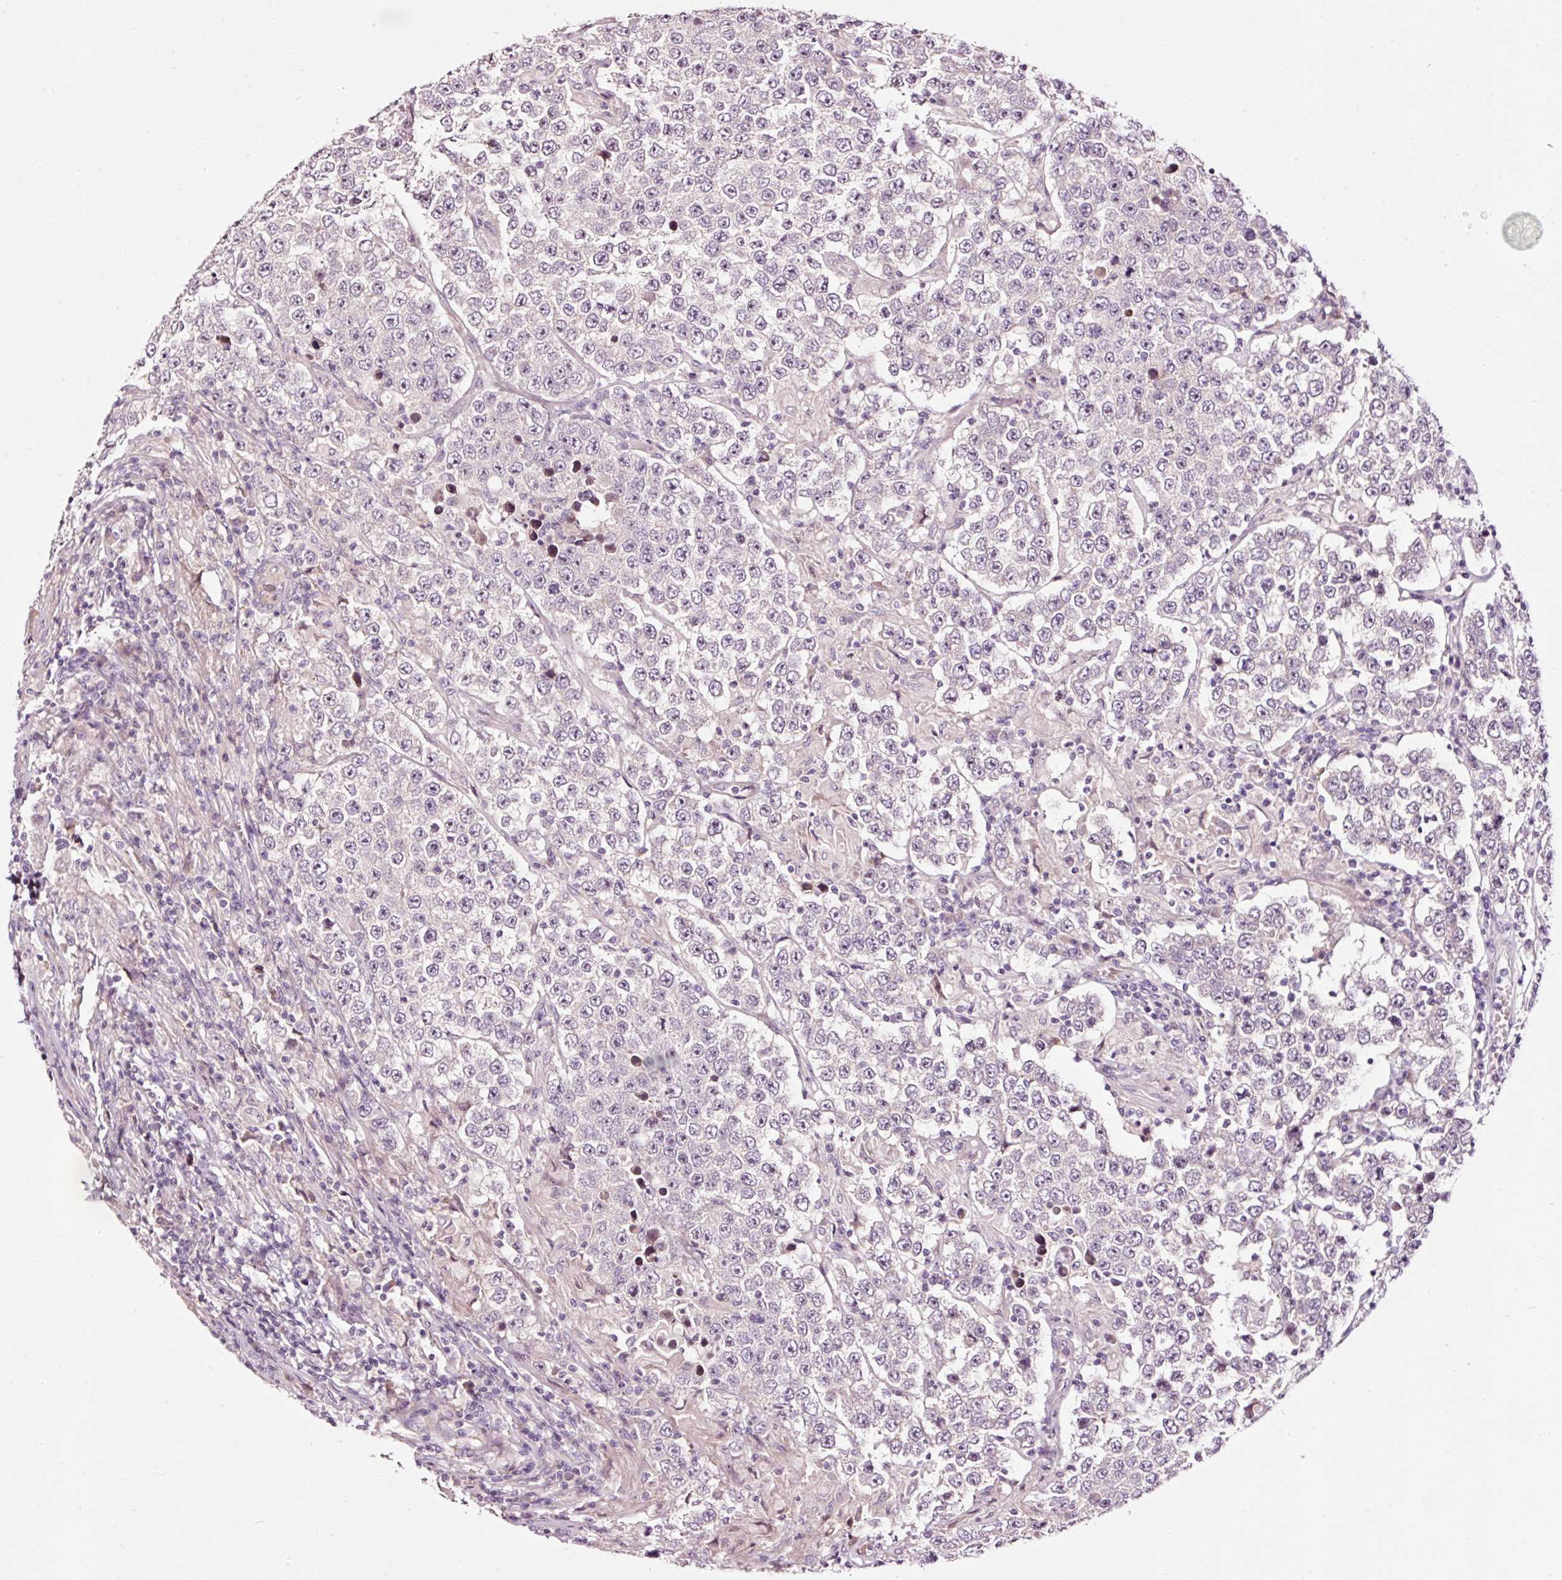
{"staining": {"intensity": "negative", "quantity": "none", "location": "none"}, "tissue": "testis cancer", "cell_type": "Tumor cells", "image_type": "cancer", "snomed": [{"axis": "morphology", "description": "Normal tissue, NOS"}, {"axis": "morphology", "description": "Urothelial carcinoma, High grade"}, {"axis": "morphology", "description": "Seminoma, NOS"}, {"axis": "morphology", "description": "Carcinoma, Embryonal, NOS"}, {"axis": "topography", "description": "Urinary bladder"}, {"axis": "topography", "description": "Testis"}], "caption": "Immunohistochemistry image of neoplastic tissue: testis cancer (urothelial carcinoma (high-grade)) stained with DAB shows no significant protein expression in tumor cells.", "gene": "UTP14A", "patient": {"sex": "male", "age": 41}}